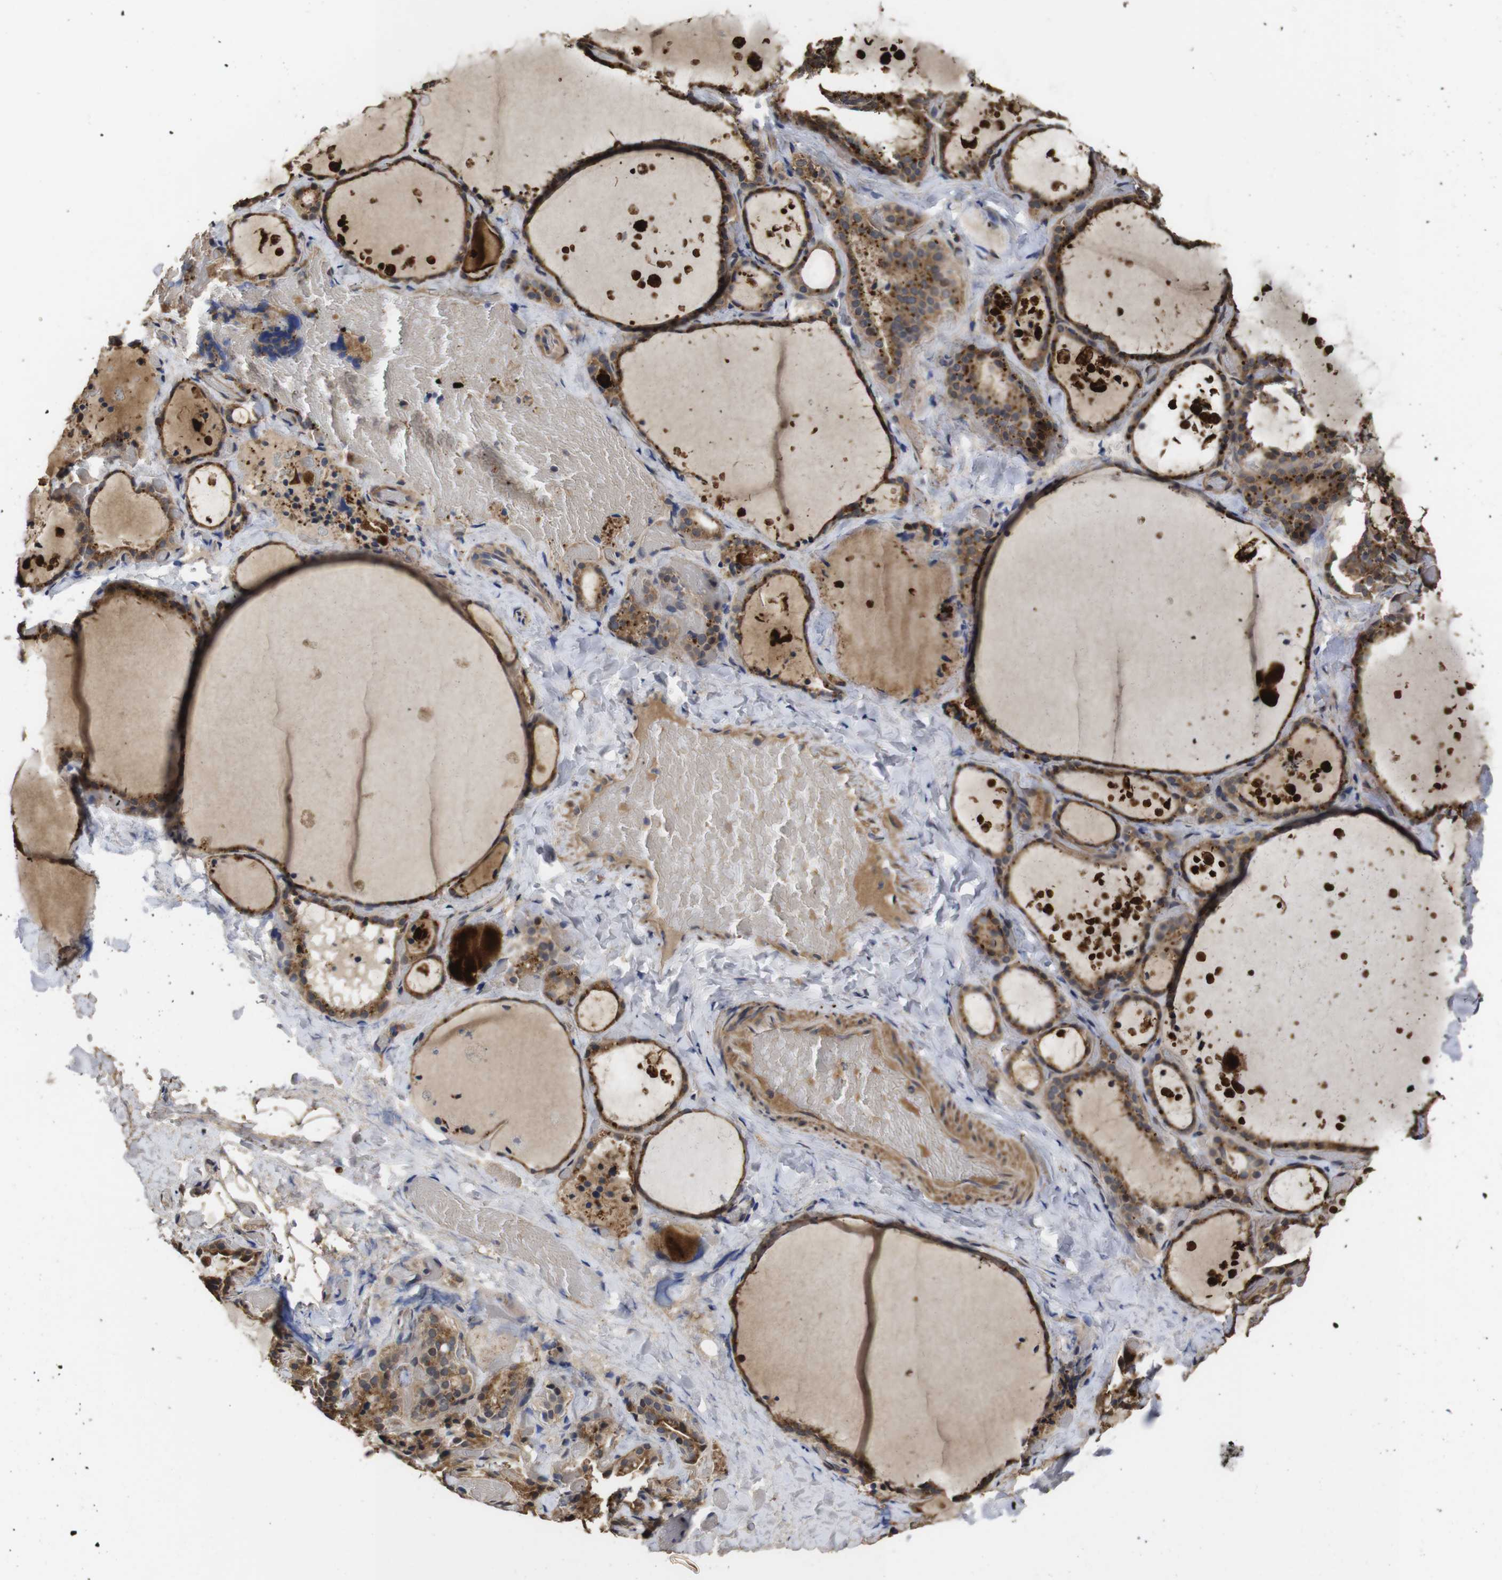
{"staining": {"intensity": "strong", "quantity": ">75%", "location": "cytoplasmic/membranous"}, "tissue": "thyroid gland", "cell_type": "Glandular cells", "image_type": "normal", "snomed": [{"axis": "morphology", "description": "Normal tissue, NOS"}, {"axis": "topography", "description": "Thyroid gland"}], "caption": "Thyroid gland stained with DAB (3,3'-diaminobenzidine) immunohistochemistry (IHC) demonstrates high levels of strong cytoplasmic/membranous staining in about >75% of glandular cells.", "gene": "PTPN14", "patient": {"sex": "female", "age": 44}}